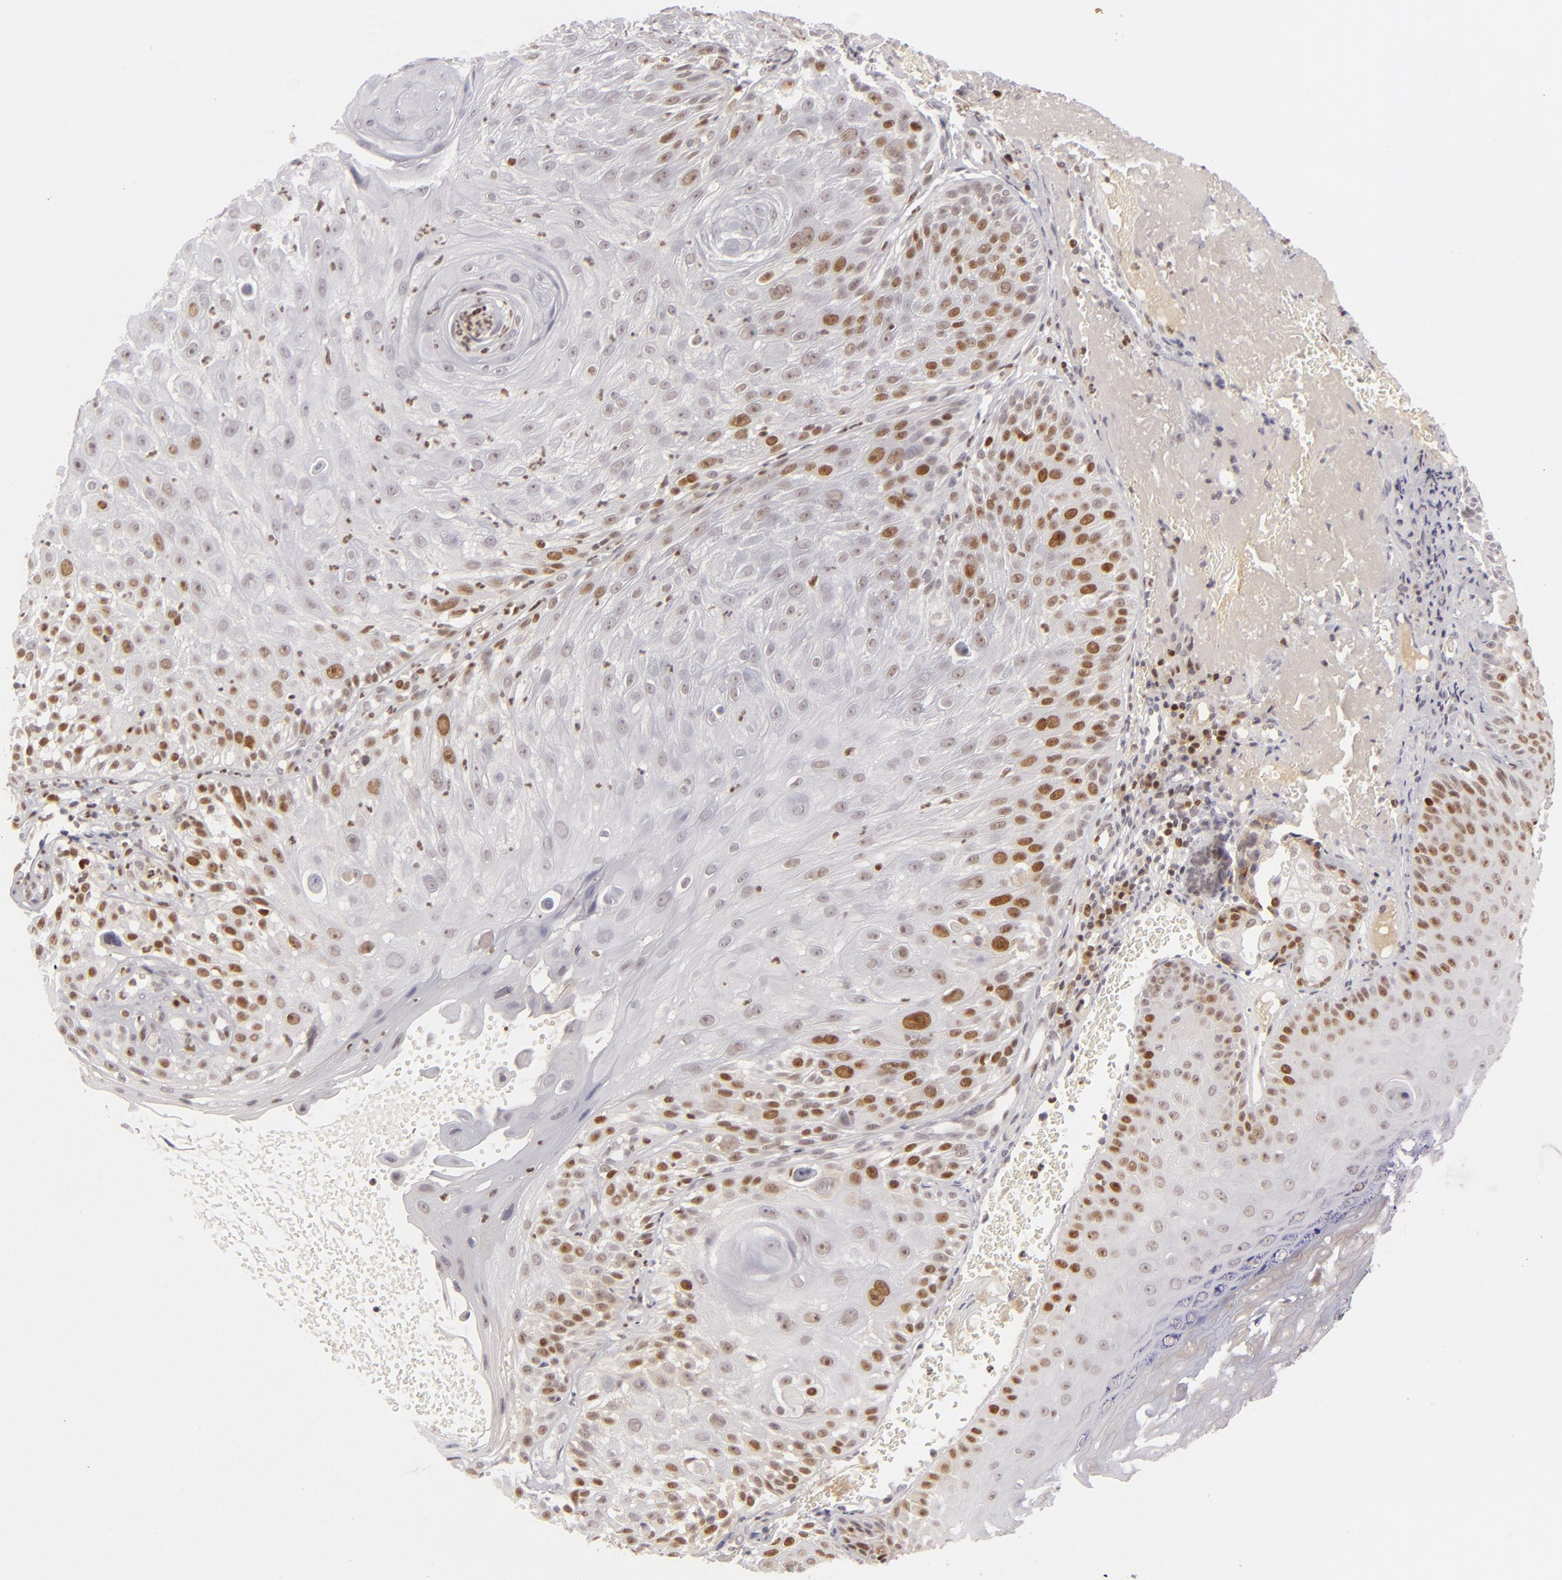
{"staining": {"intensity": "strong", "quantity": "25%-75%", "location": "nuclear"}, "tissue": "skin cancer", "cell_type": "Tumor cells", "image_type": "cancer", "snomed": [{"axis": "morphology", "description": "Squamous cell carcinoma, NOS"}, {"axis": "topography", "description": "Skin"}], "caption": "Immunohistochemistry (IHC) photomicrograph of human skin squamous cell carcinoma stained for a protein (brown), which demonstrates high levels of strong nuclear expression in approximately 25%-75% of tumor cells.", "gene": "FEN1", "patient": {"sex": "female", "age": 89}}